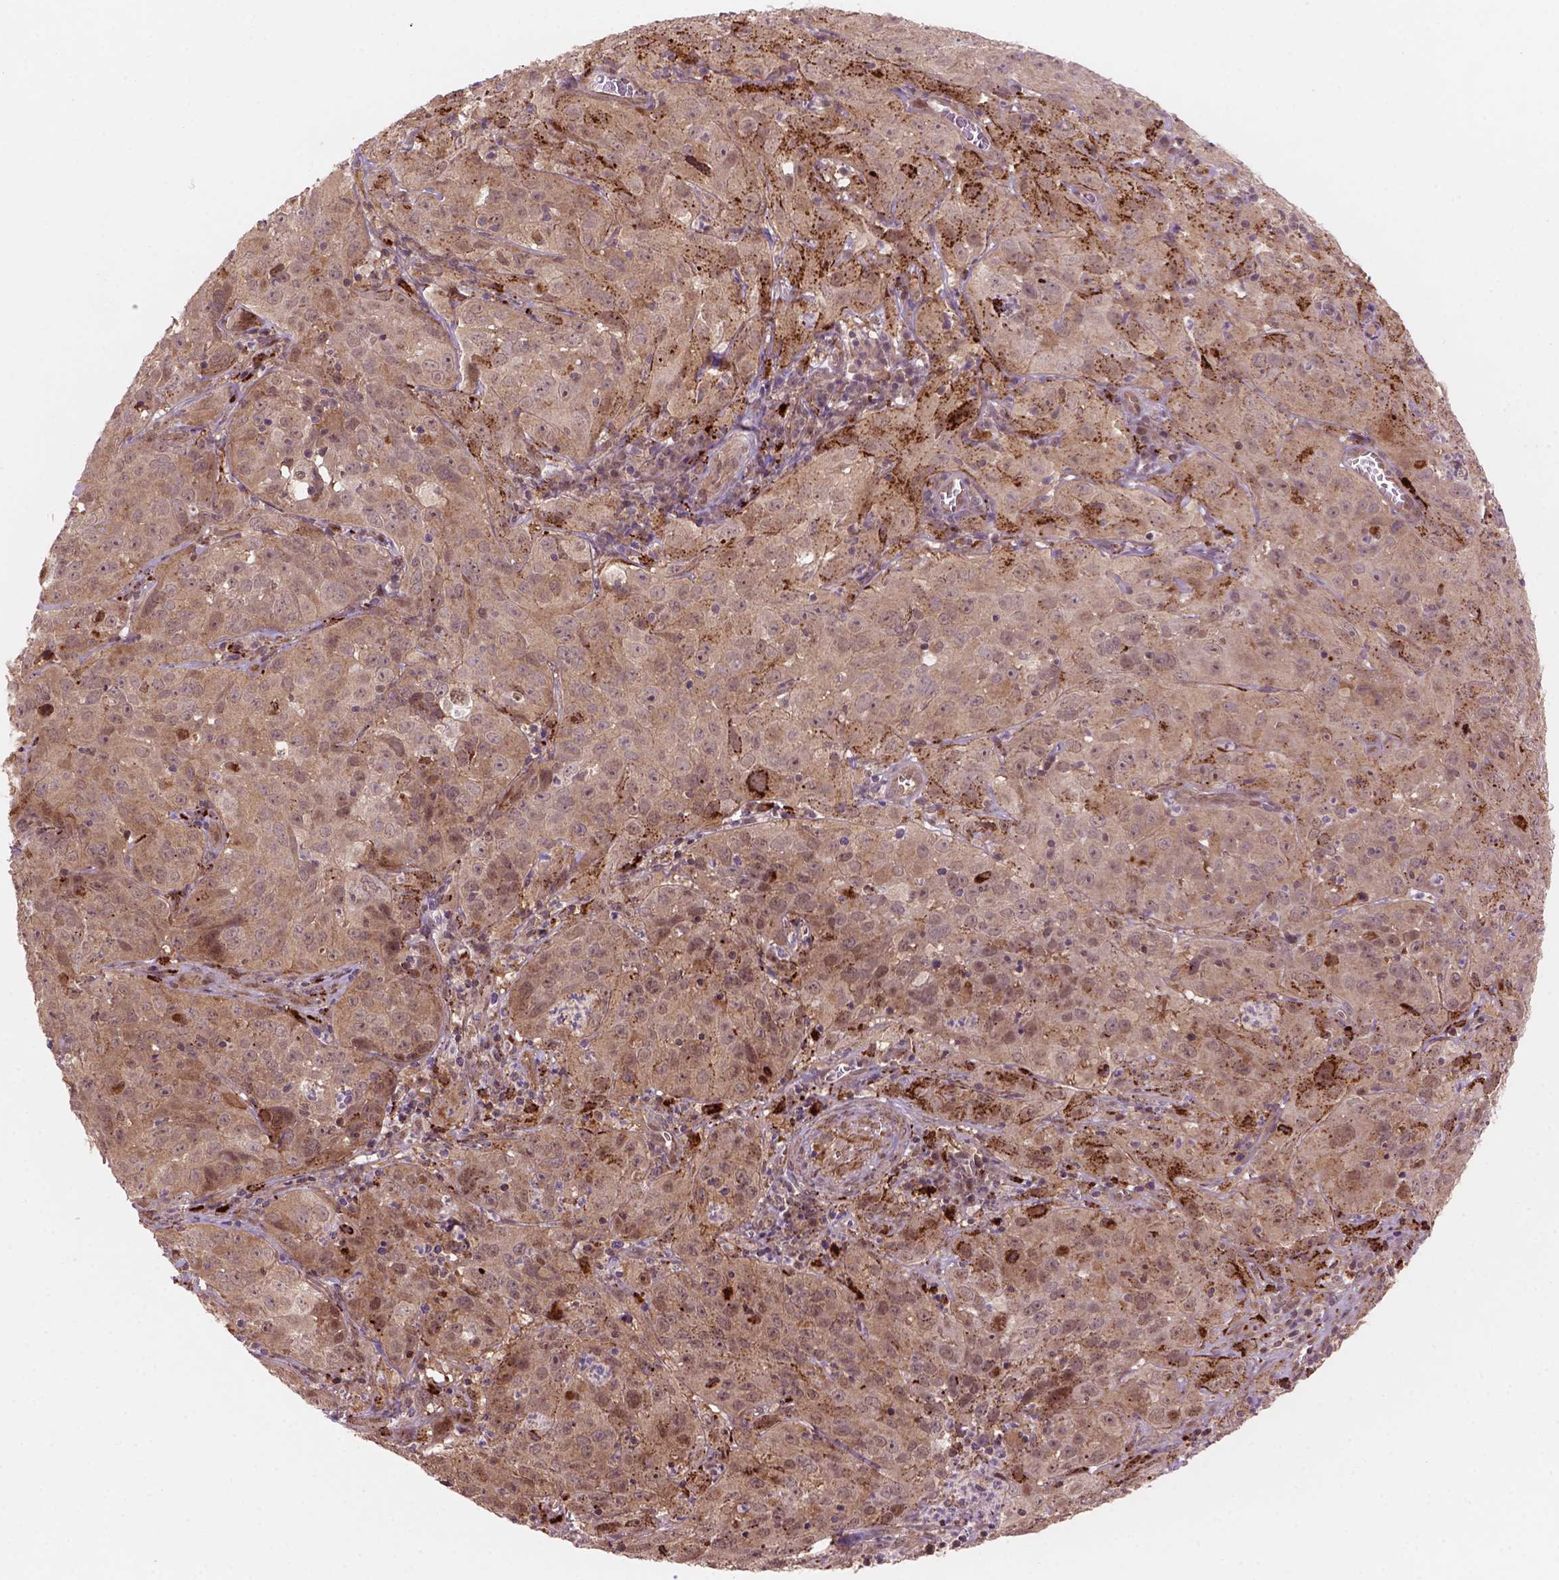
{"staining": {"intensity": "moderate", "quantity": "<25%", "location": "cytoplasmic/membranous,nuclear"}, "tissue": "cervical cancer", "cell_type": "Tumor cells", "image_type": "cancer", "snomed": [{"axis": "morphology", "description": "Squamous cell carcinoma, NOS"}, {"axis": "topography", "description": "Cervix"}], "caption": "Human cervical cancer (squamous cell carcinoma) stained with a brown dye reveals moderate cytoplasmic/membranous and nuclear positive positivity in approximately <25% of tumor cells.", "gene": "PSMD11", "patient": {"sex": "female", "age": 32}}